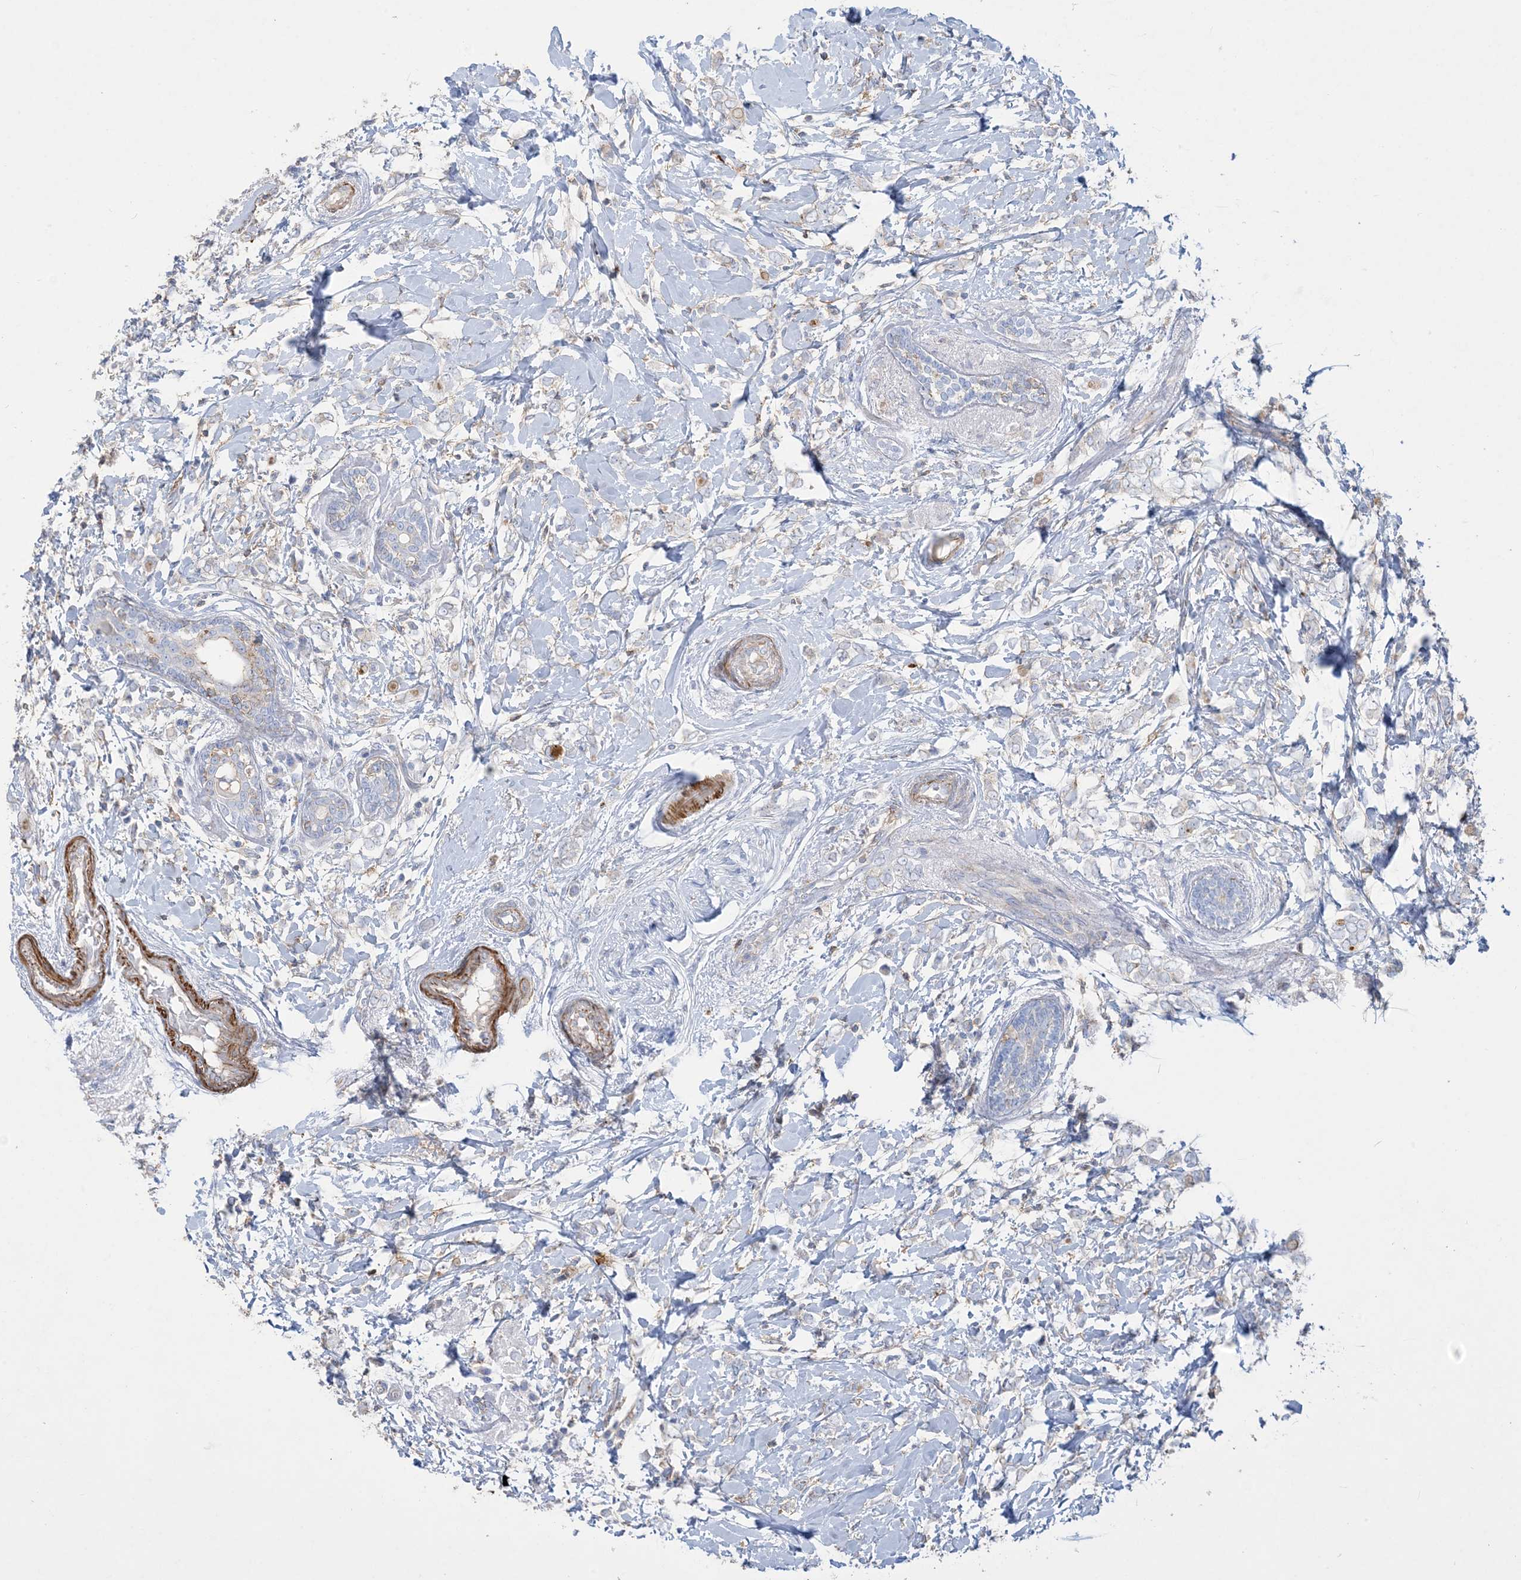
{"staining": {"intensity": "negative", "quantity": "none", "location": "none"}, "tissue": "breast cancer", "cell_type": "Tumor cells", "image_type": "cancer", "snomed": [{"axis": "morphology", "description": "Normal tissue, NOS"}, {"axis": "morphology", "description": "Lobular carcinoma"}, {"axis": "topography", "description": "Breast"}], "caption": "Breast lobular carcinoma was stained to show a protein in brown. There is no significant positivity in tumor cells.", "gene": "GTF3C2", "patient": {"sex": "female", "age": 47}}